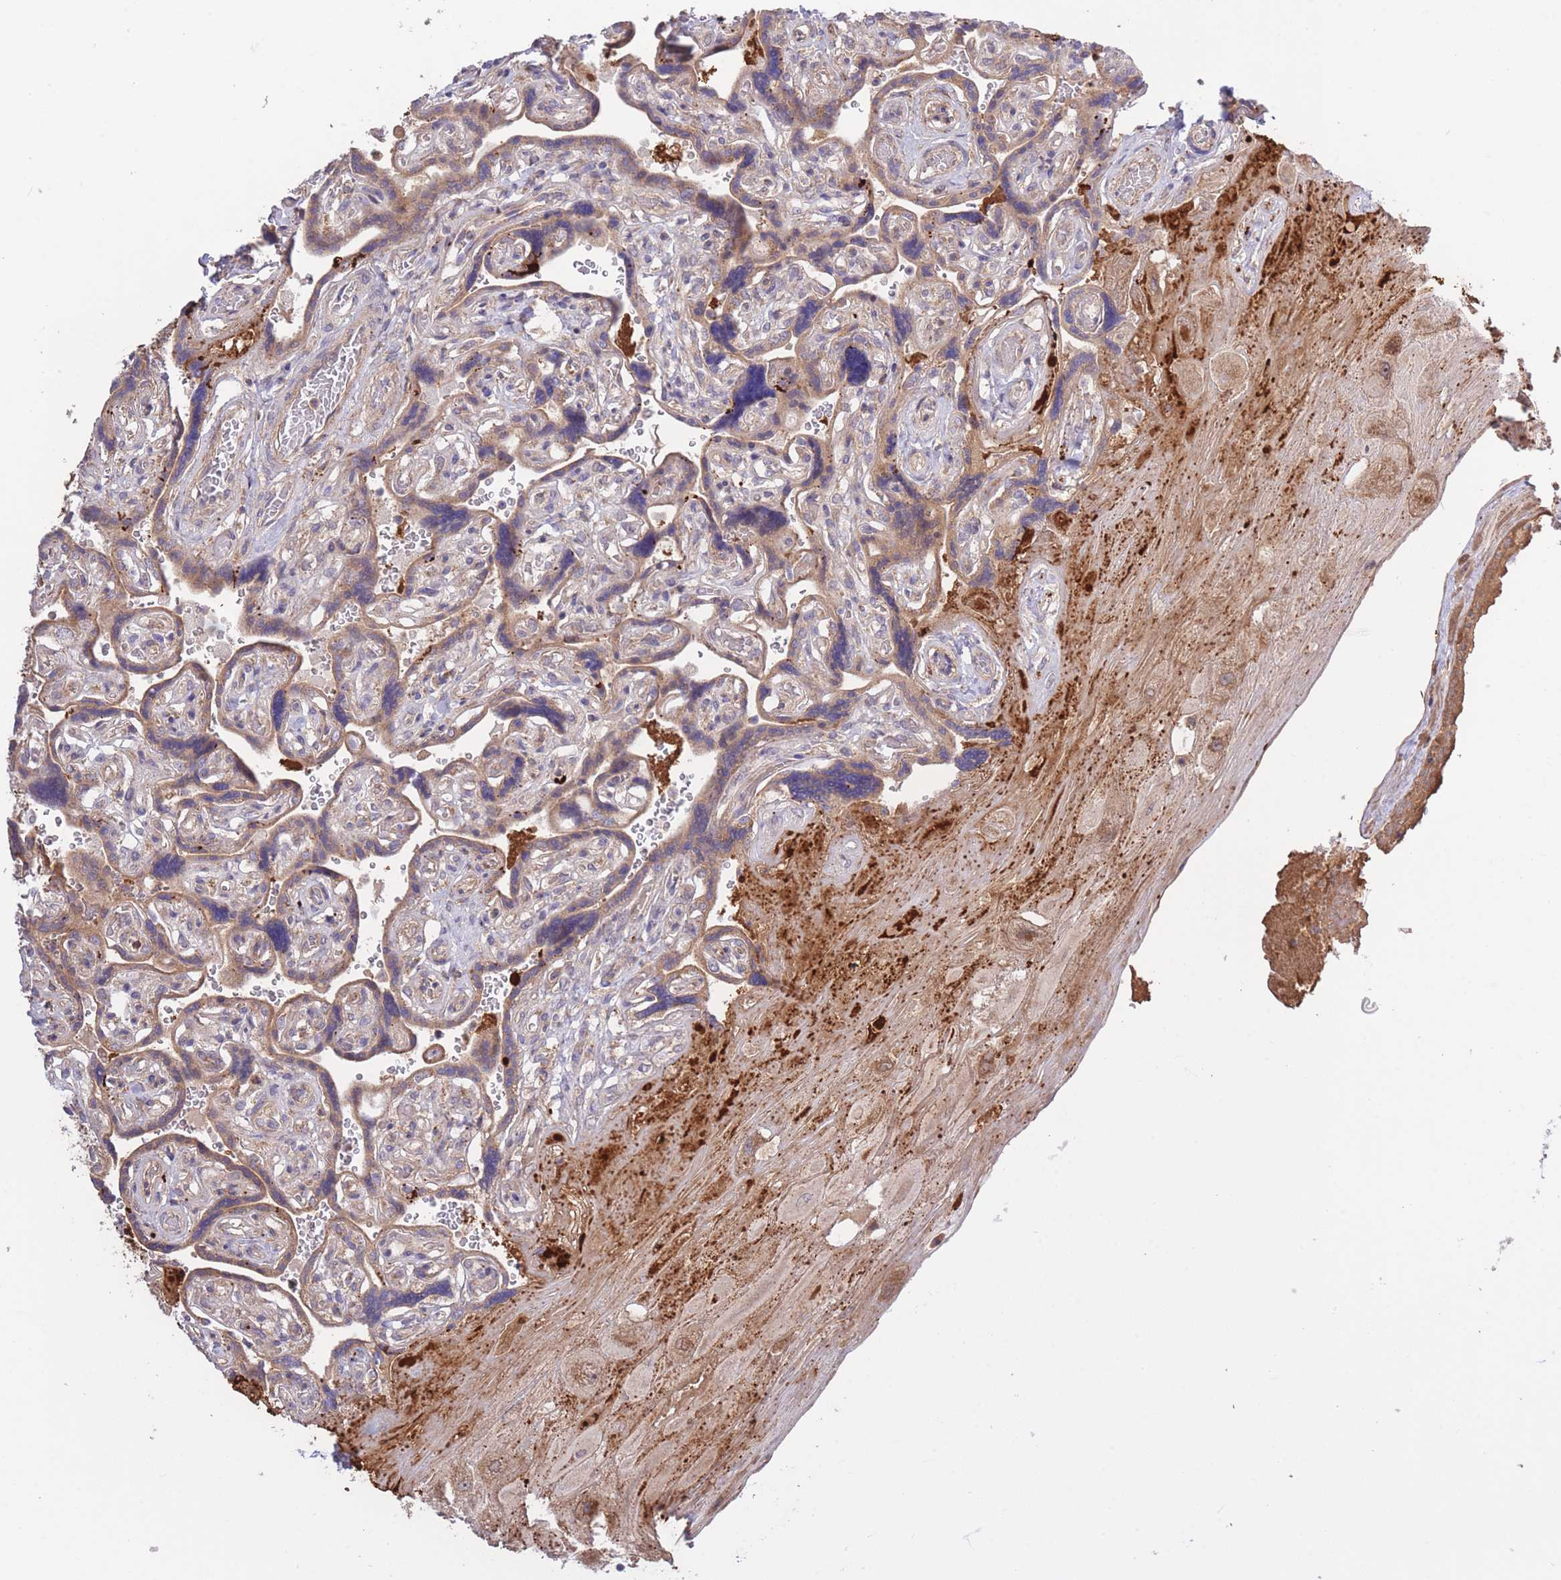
{"staining": {"intensity": "weak", "quantity": ">75%", "location": "cytoplasmic/membranous"}, "tissue": "placenta", "cell_type": "Decidual cells", "image_type": "normal", "snomed": [{"axis": "morphology", "description": "Normal tissue, NOS"}, {"axis": "topography", "description": "Placenta"}], "caption": "Benign placenta reveals weak cytoplasmic/membranous expression in approximately >75% of decidual cells, visualized by immunohistochemistry. (DAB = brown stain, brightfield microscopy at high magnification).", "gene": "ATP13A2", "patient": {"sex": "female", "age": 32}}